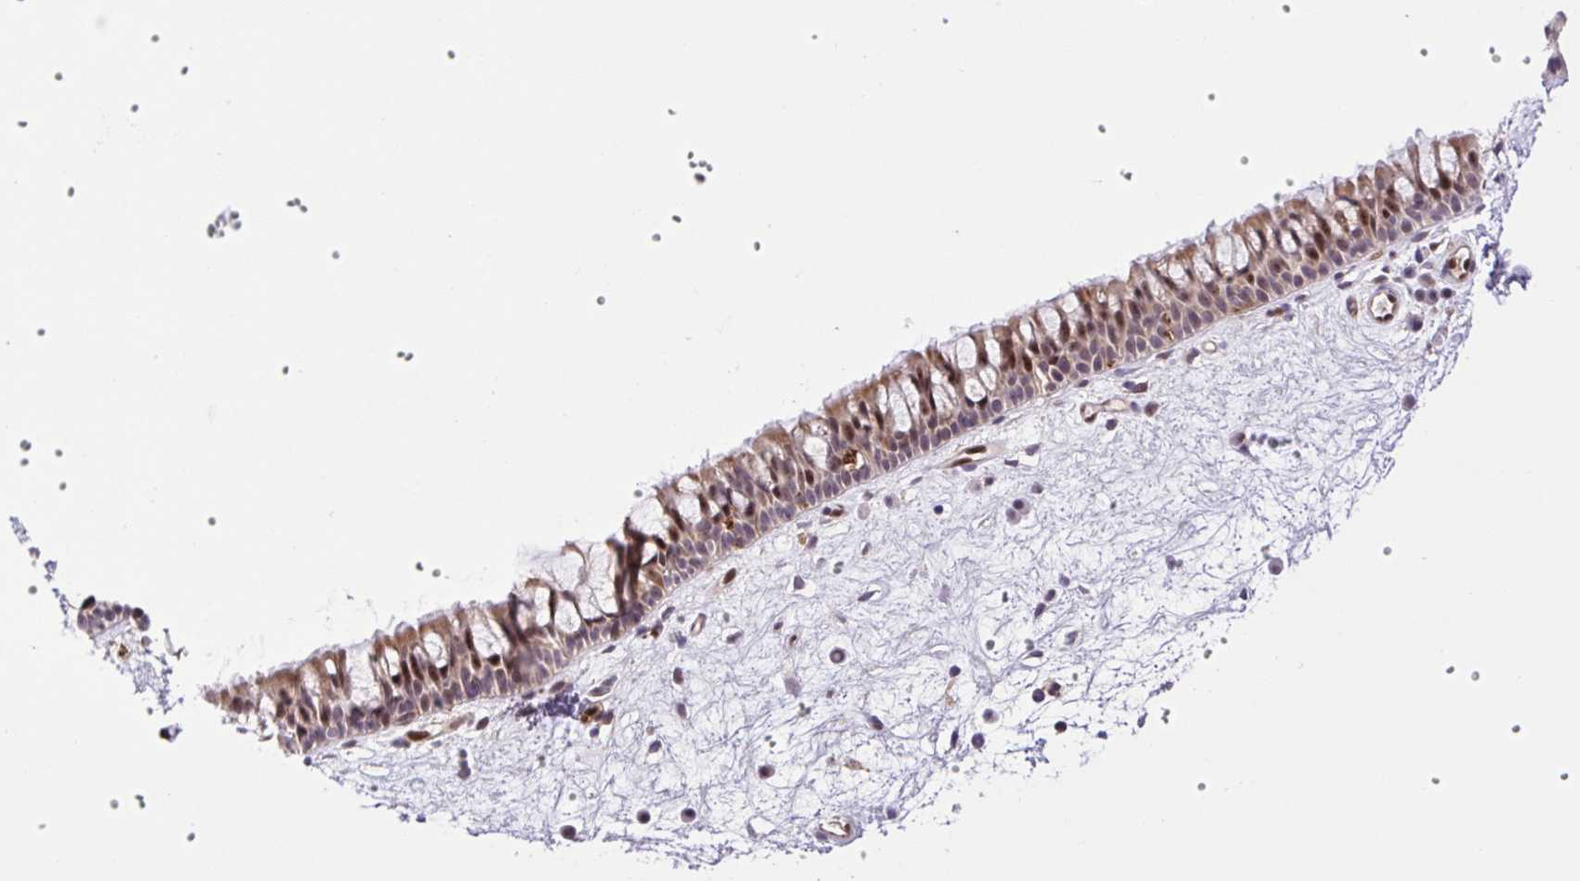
{"staining": {"intensity": "weak", "quantity": ">75%", "location": "cytoplasmic/membranous,nuclear"}, "tissue": "nasopharynx", "cell_type": "Respiratory epithelial cells", "image_type": "normal", "snomed": [{"axis": "morphology", "description": "Normal tissue, NOS"}, {"axis": "topography", "description": "Nasopharynx"}], "caption": "Immunohistochemical staining of unremarkable human nasopharynx shows weak cytoplasmic/membranous,nuclear protein positivity in about >75% of respiratory epithelial cells. The protein of interest is stained brown, and the nuclei are stained in blue (DAB IHC with brightfield microscopy, high magnification).", "gene": "ERG", "patient": {"sex": "male", "age": 69}}